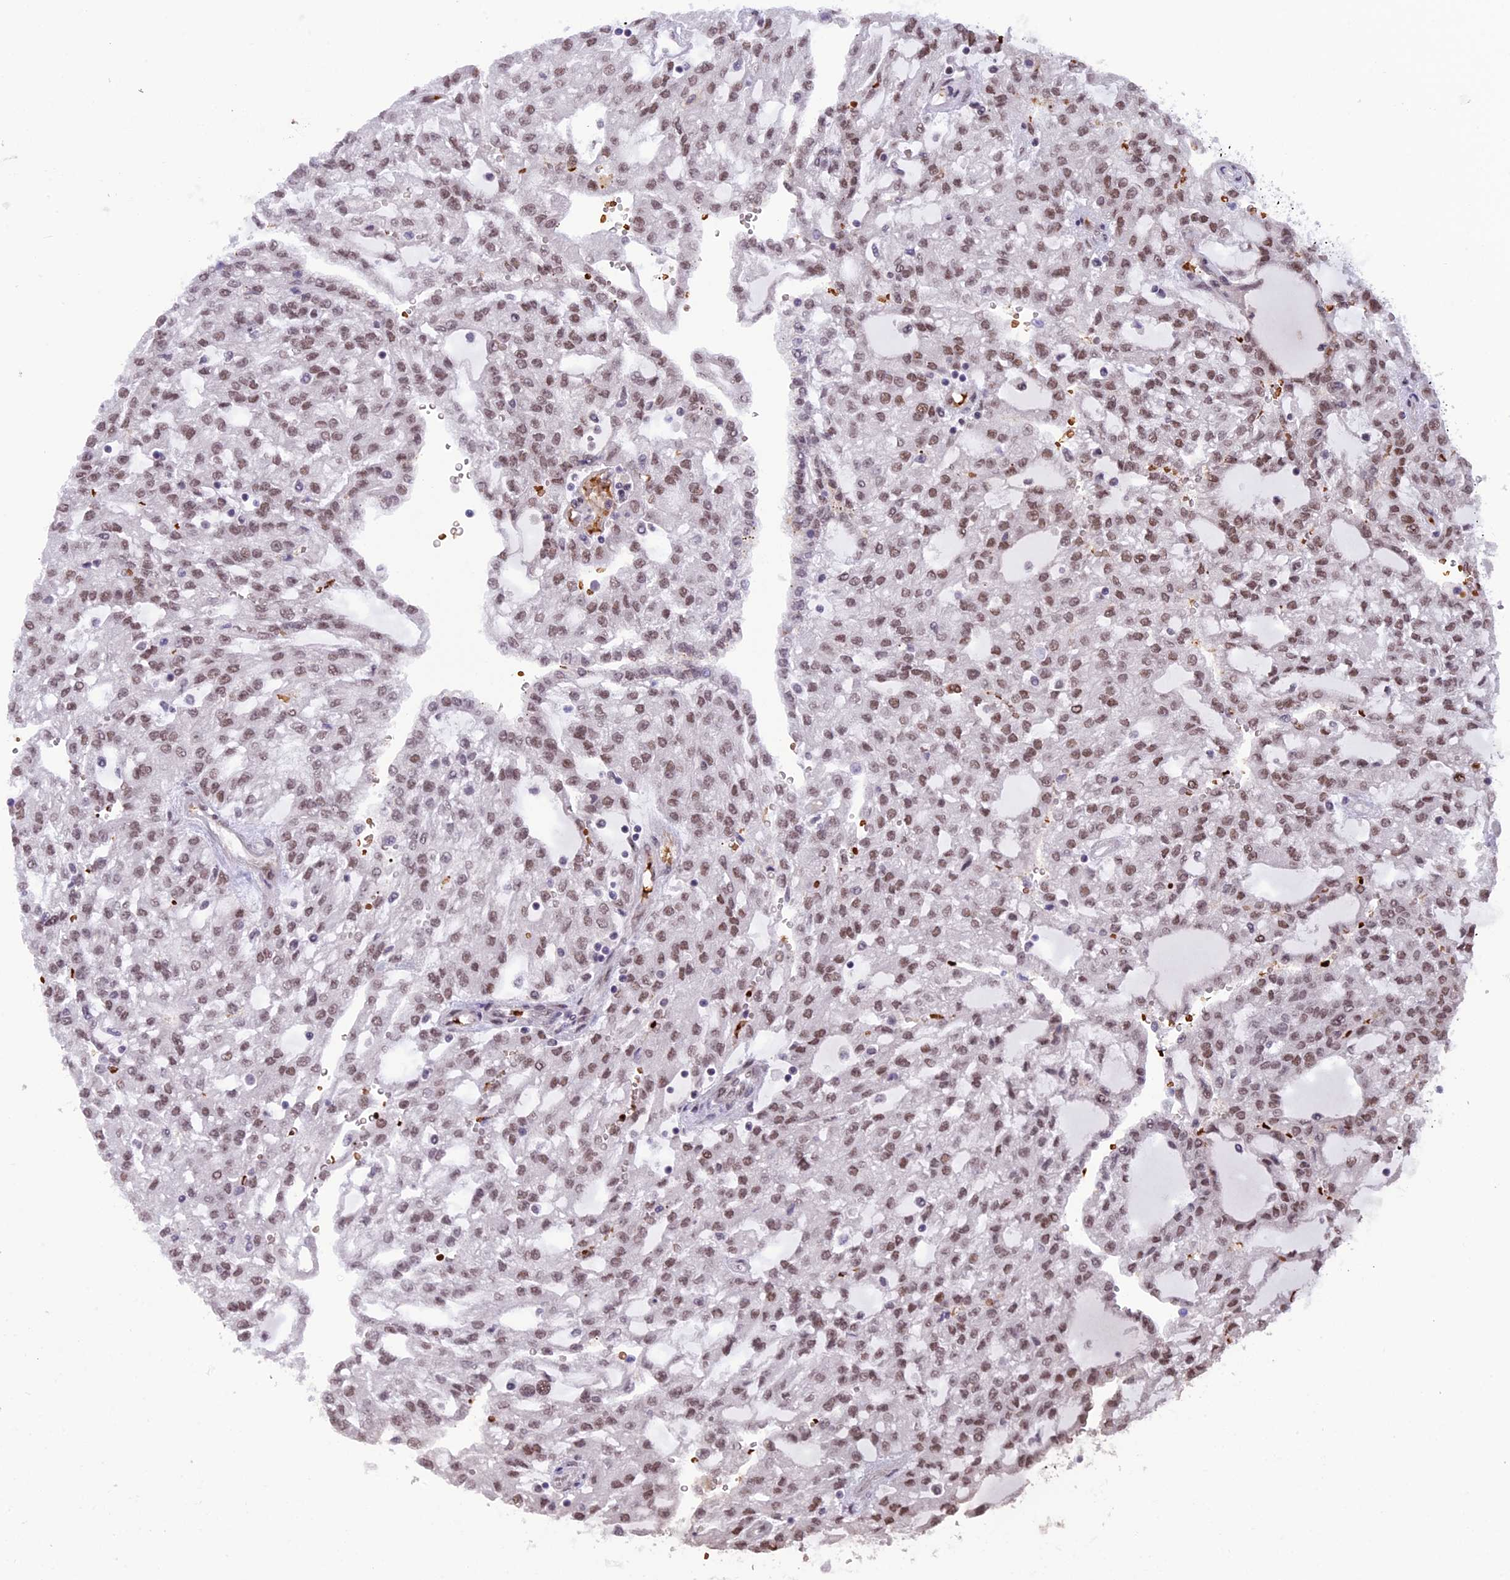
{"staining": {"intensity": "weak", "quantity": ">75%", "location": "nuclear"}, "tissue": "renal cancer", "cell_type": "Tumor cells", "image_type": "cancer", "snomed": [{"axis": "morphology", "description": "Adenocarcinoma, NOS"}, {"axis": "topography", "description": "Kidney"}], "caption": "Approximately >75% of tumor cells in renal cancer (adenocarcinoma) demonstrate weak nuclear protein expression as visualized by brown immunohistochemical staining.", "gene": "MPHOSPH8", "patient": {"sex": "male", "age": 63}}